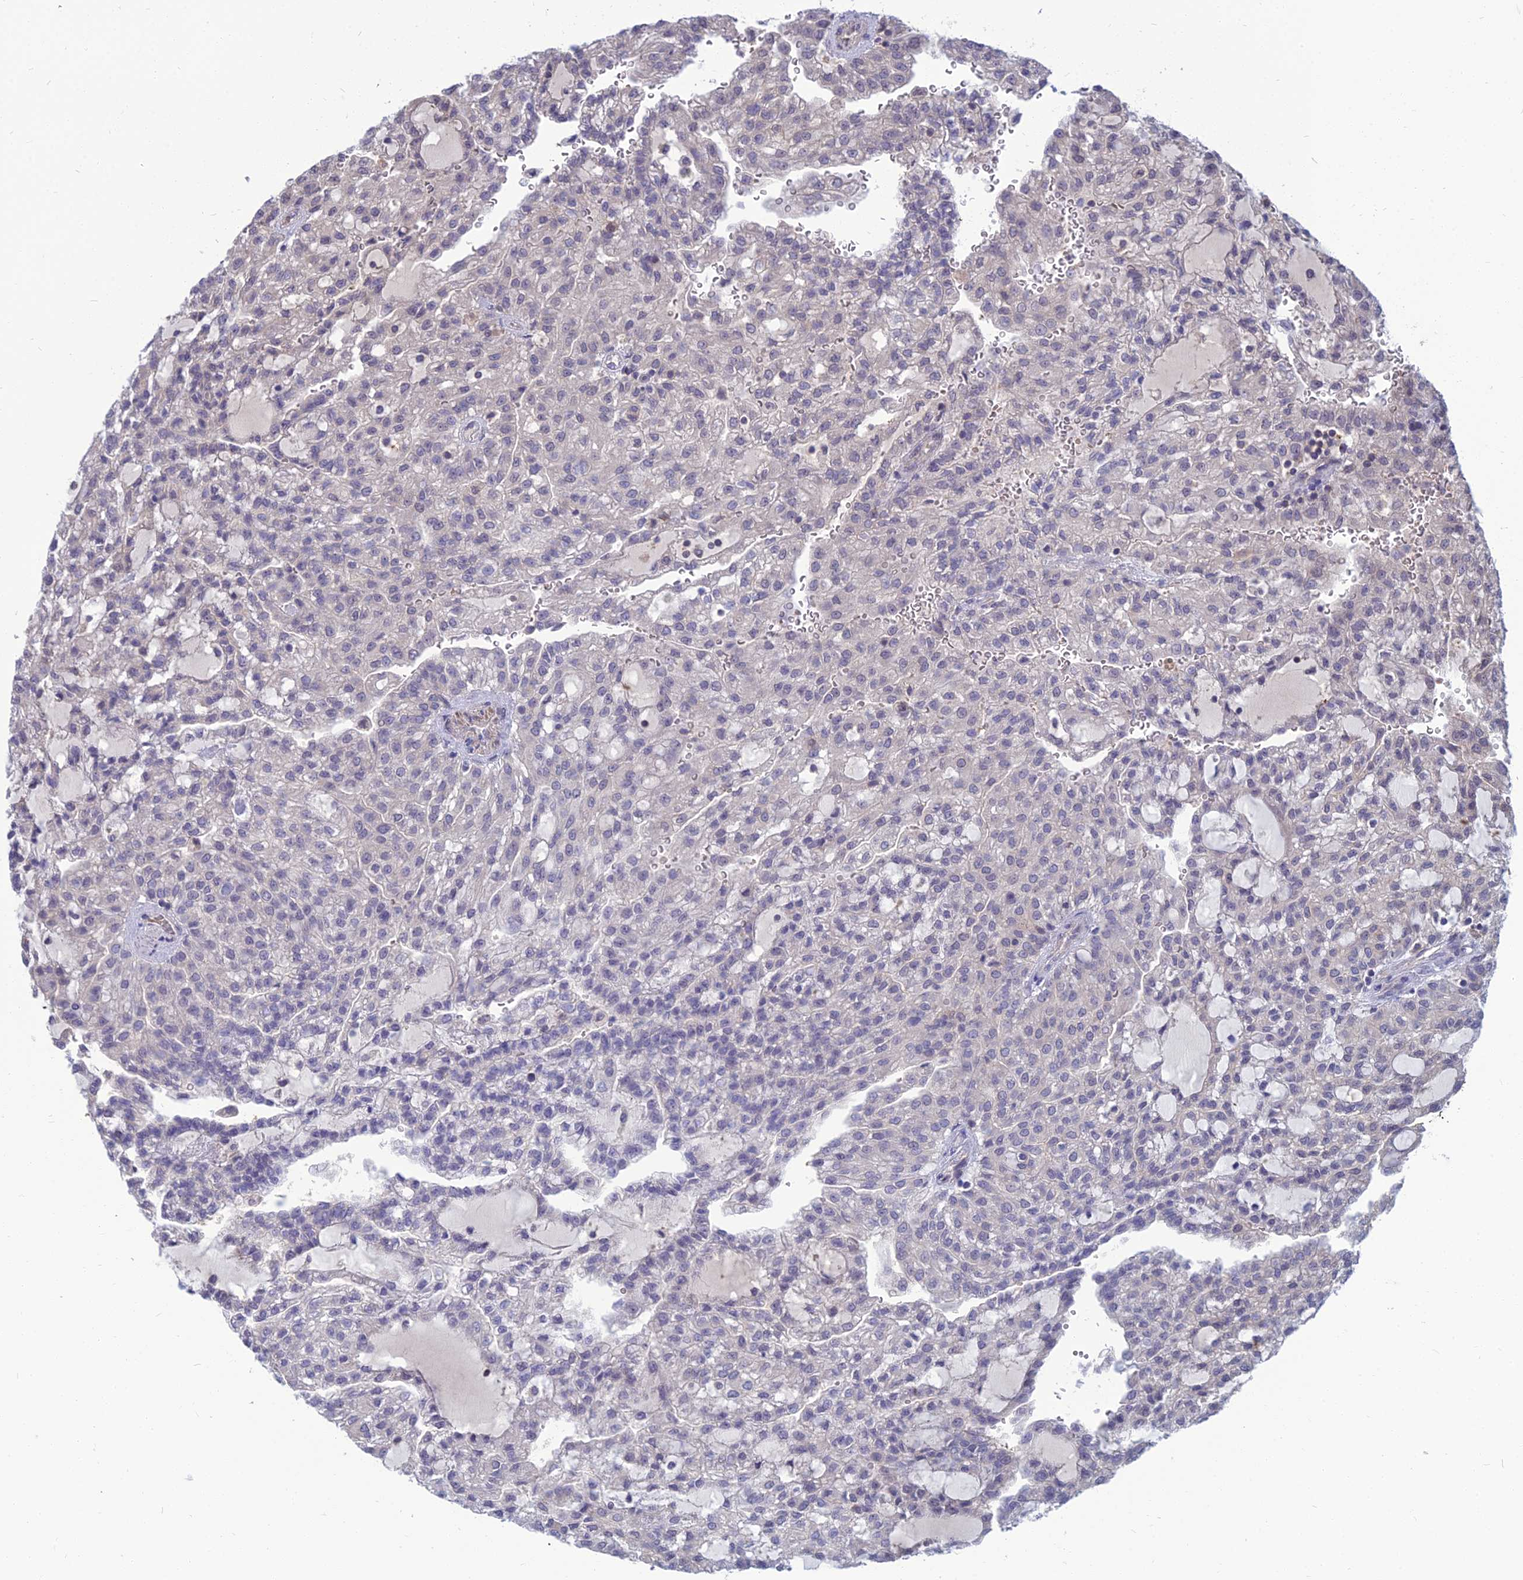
{"staining": {"intensity": "negative", "quantity": "none", "location": "none"}, "tissue": "renal cancer", "cell_type": "Tumor cells", "image_type": "cancer", "snomed": [{"axis": "morphology", "description": "Adenocarcinoma, NOS"}, {"axis": "topography", "description": "Kidney"}], "caption": "Image shows no protein positivity in tumor cells of renal adenocarcinoma tissue. (Immunohistochemistry (ihc), brightfield microscopy, high magnification).", "gene": "OPA3", "patient": {"sex": "male", "age": 63}}